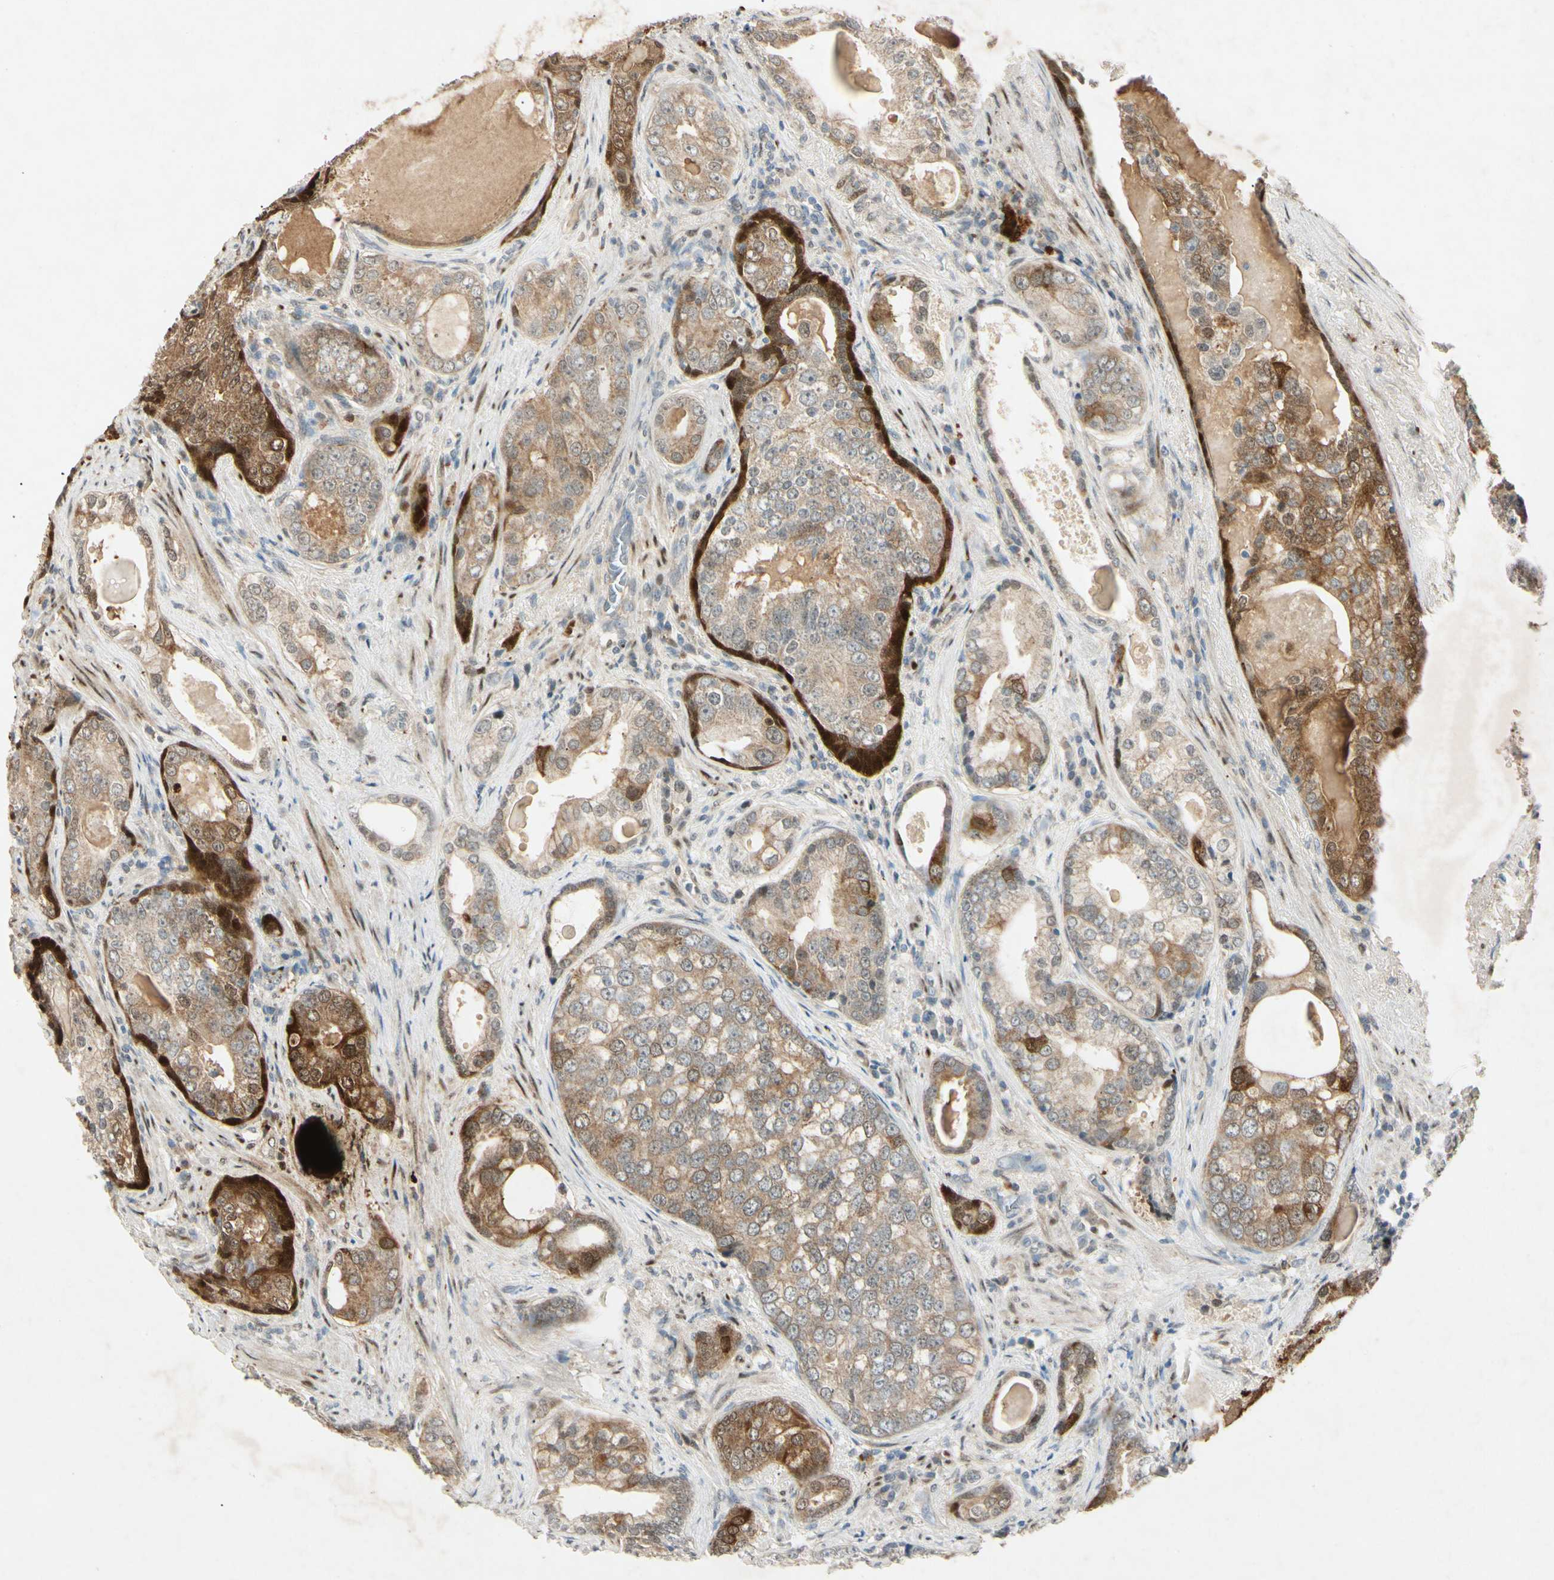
{"staining": {"intensity": "moderate", "quantity": "25%-75%", "location": "cytoplasmic/membranous"}, "tissue": "prostate cancer", "cell_type": "Tumor cells", "image_type": "cancer", "snomed": [{"axis": "morphology", "description": "Adenocarcinoma, High grade"}, {"axis": "topography", "description": "Prostate"}], "caption": "The histopathology image demonstrates a brown stain indicating the presence of a protein in the cytoplasmic/membranous of tumor cells in prostate high-grade adenocarcinoma.", "gene": "HSPA1B", "patient": {"sex": "male", "age": 66}}